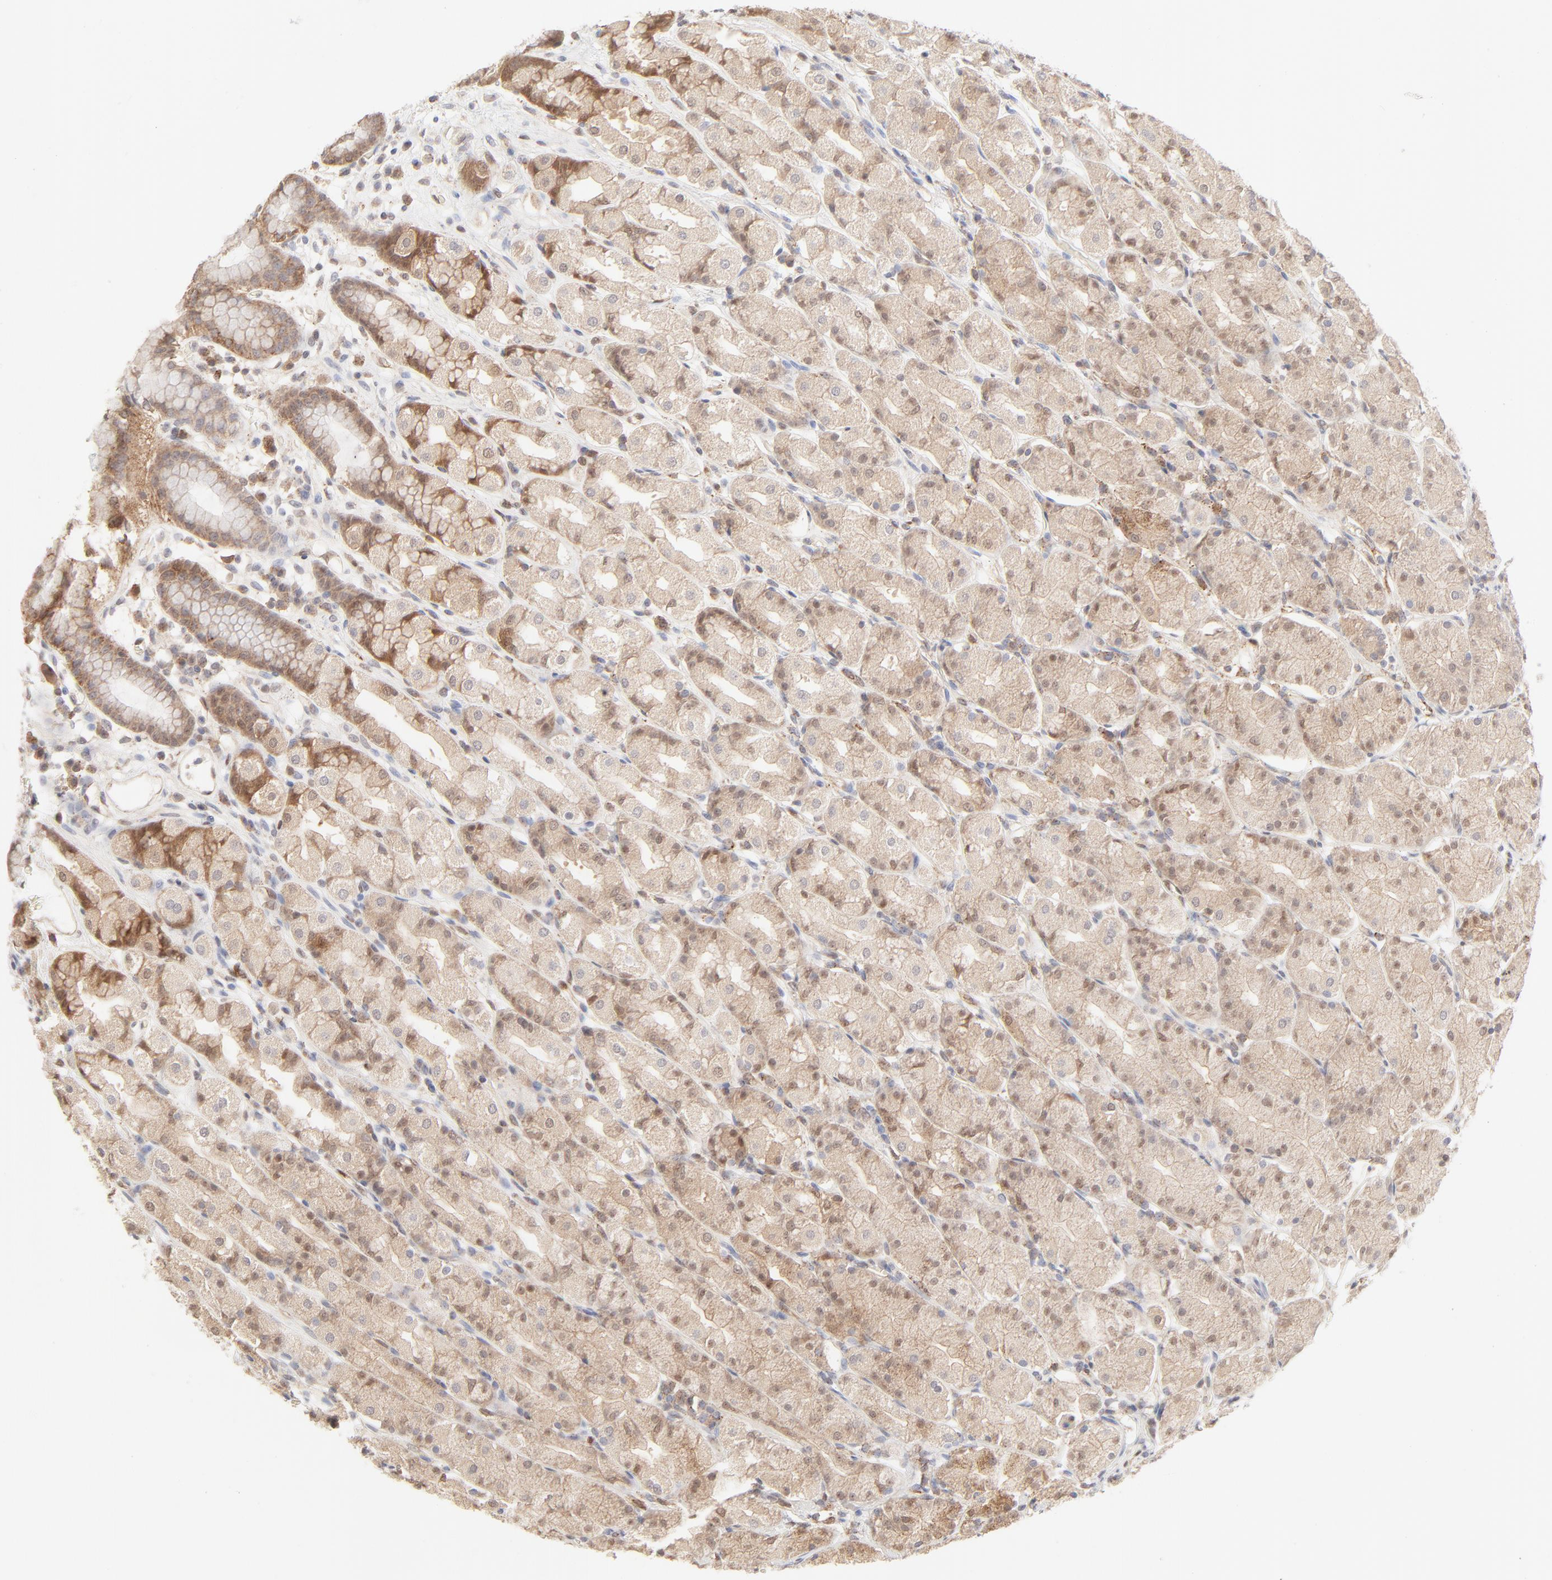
{"staining": {"intensity": "weak", "quantity": "25%-75%", "location": "nuclear"}, "tissue": "stomach", "cell_type": "Glandular cells", "image_type": "normal", "snomed": [{"axis": "morphology", "description": "Normal tissue, NOS"}, {"axis": "topography", "description": "Stomach, upper"}], "caption": "A brown stain shows weak nuclear positivity of a protein in glandular cells of benign stomach.", "gene": "CDK6", "patient": {"sex": "male", "age": 68}}